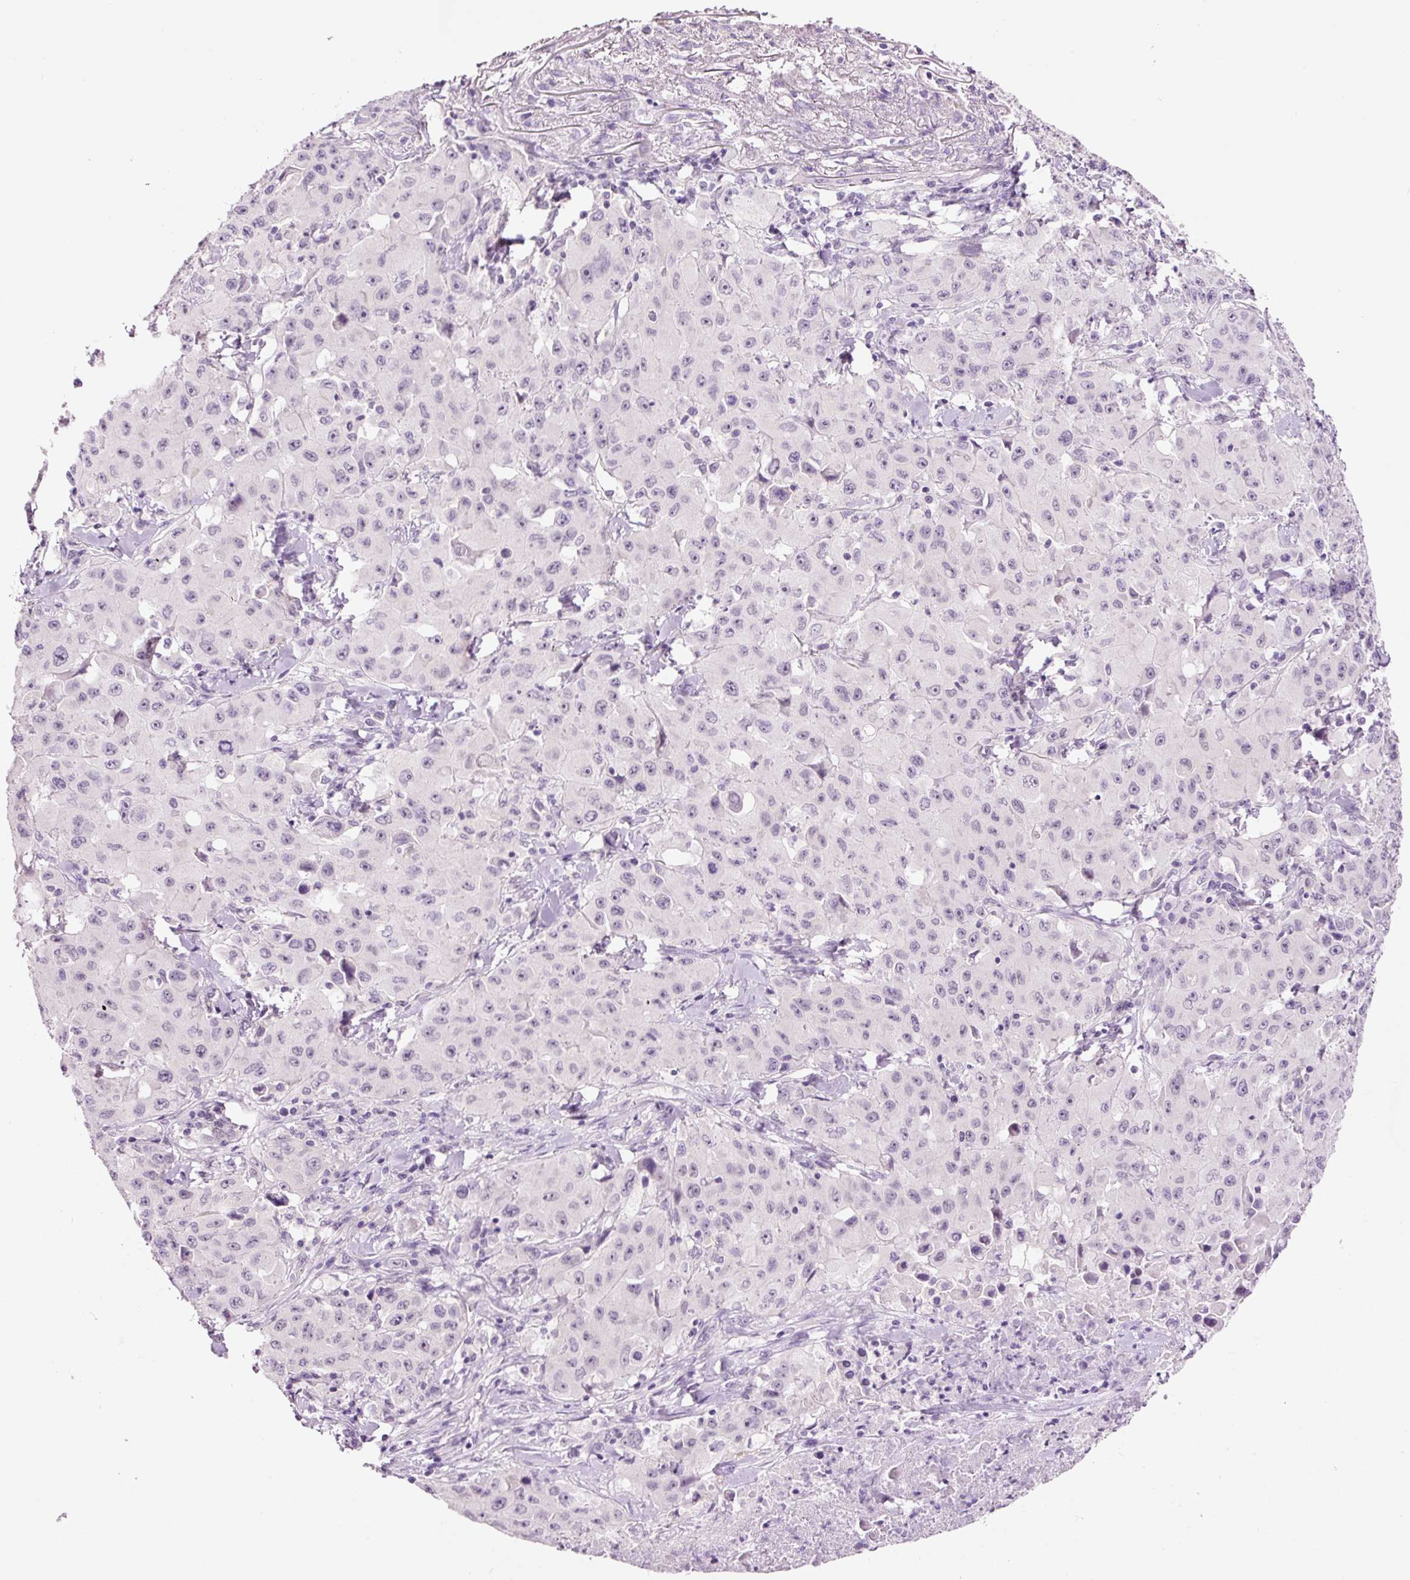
{"staining": {"intensity": "negative", "quantity": "none", "location": "none"}, "tissue": "lung cancer", "cell_type": "Tumor cells", "image_type": "cancer", "snomed": [{"axis": "morphology", "description": "Squamous cell carcinoma, NOS"}, {"axis": "topography", "description": "Lung"}], "caption": "Tumor cells are negative for brown protein staining in lung squamous cell carcinoma. (Stains: DAB (3,3'-diaminobenzidine) immunohistochemistry with hematoxylin counter stain, Microscopy: brightfield microscopy at high magnification).", "gene": "GCG", "patient": {"sex": "male", "age": 63}}